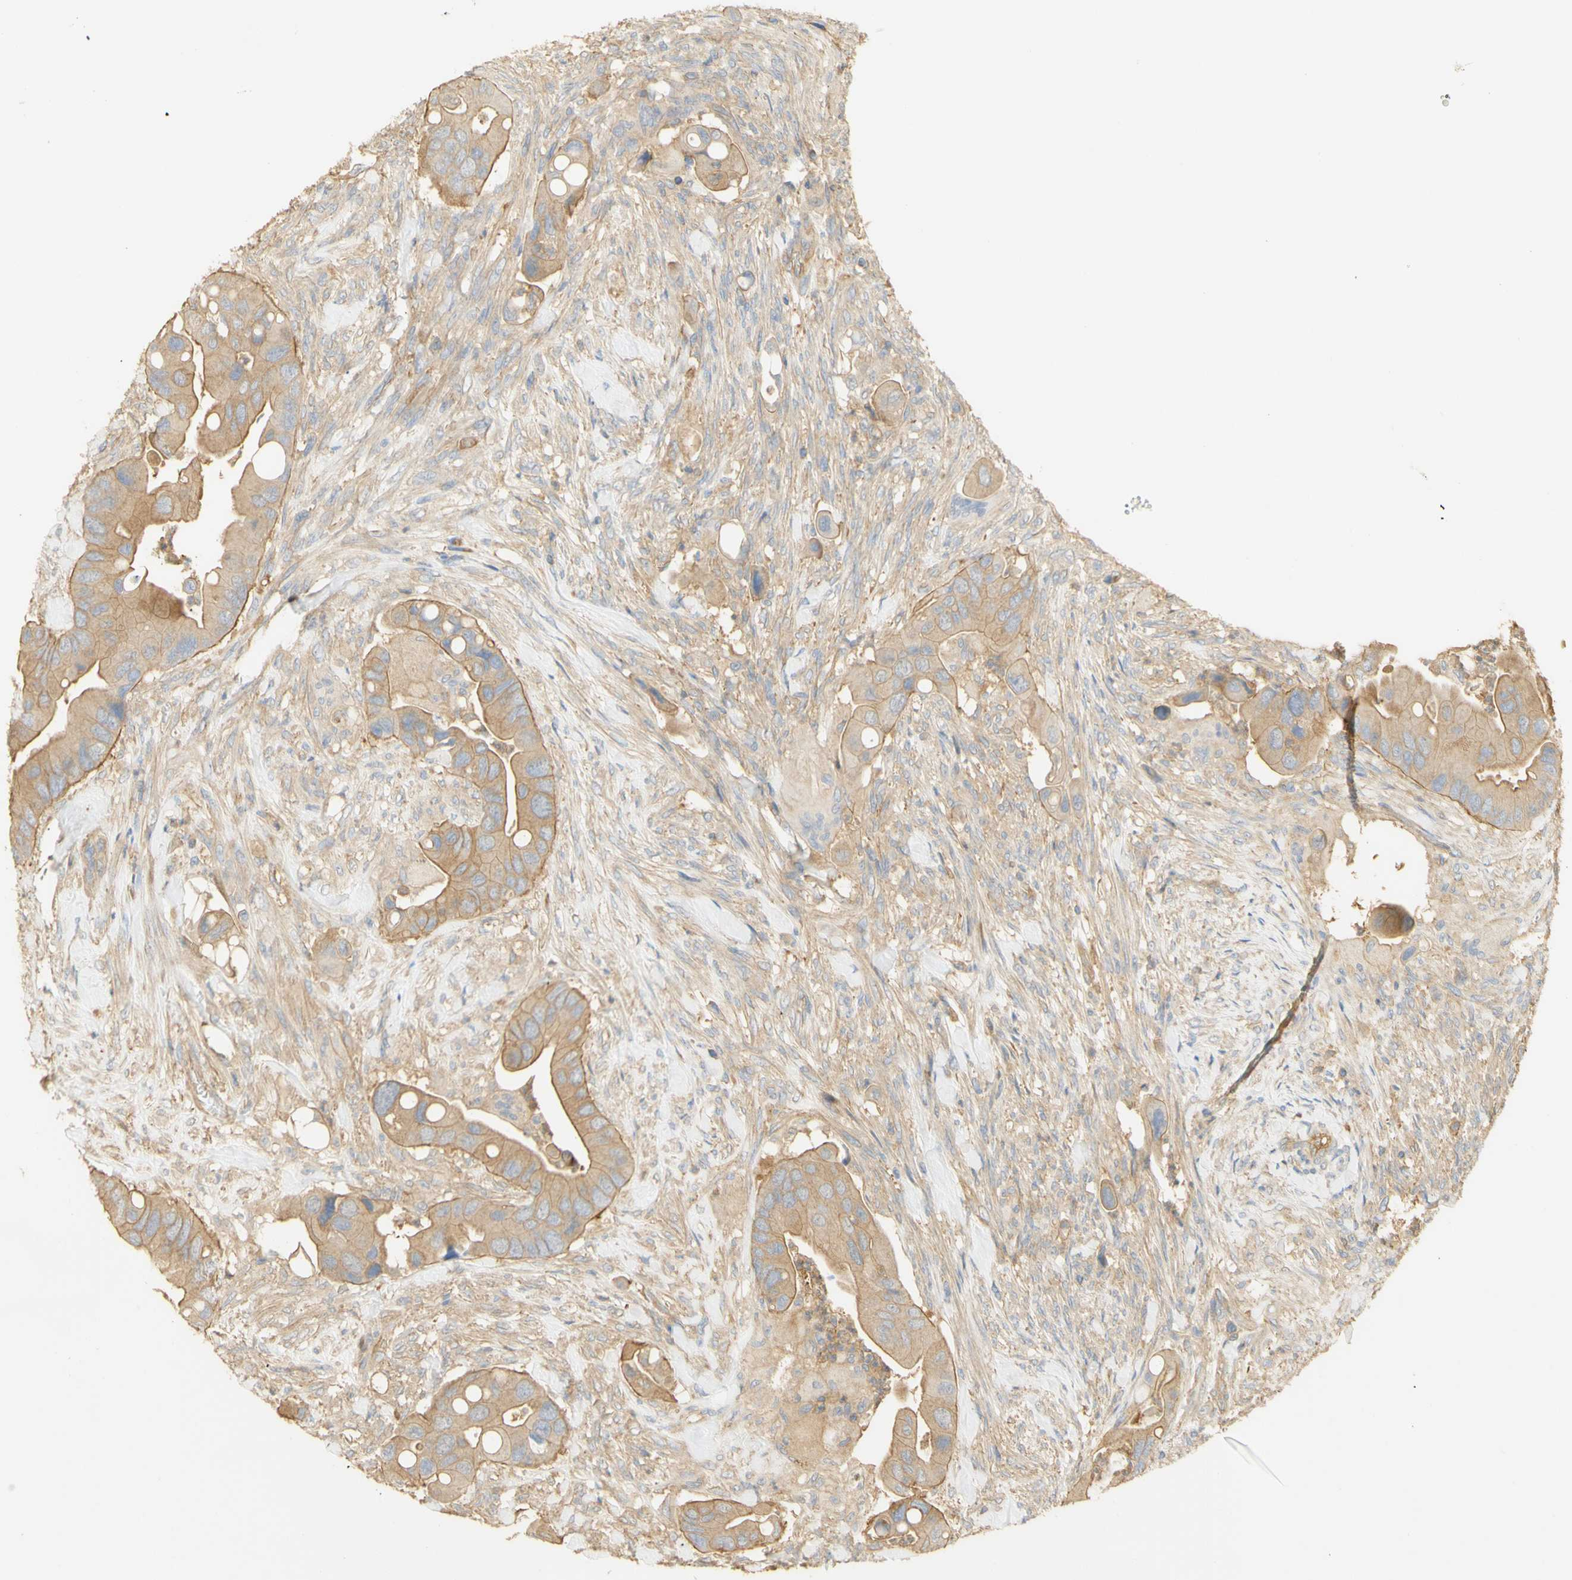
{"staining": {"intensity": "moderate", "quantity": ">75%", "location": "cytoplasmic/membranous"}, "tissue": "colorectal cancer", "cell_type": "Tumor cells", "image_type": "cancer", "snomed": [{"axis": "morphology", "description": "Adenocarcinoma, NOS"}, {"axis": "topography", "description": "Rectum"}], "caption": "Colorectal cancer tissue exhibits moderate cytoplasmic/membranous positivity in approximately >75% of tumor cells", "gene": "KCNE4", "patient": {"sex": "female", "age": 57}}